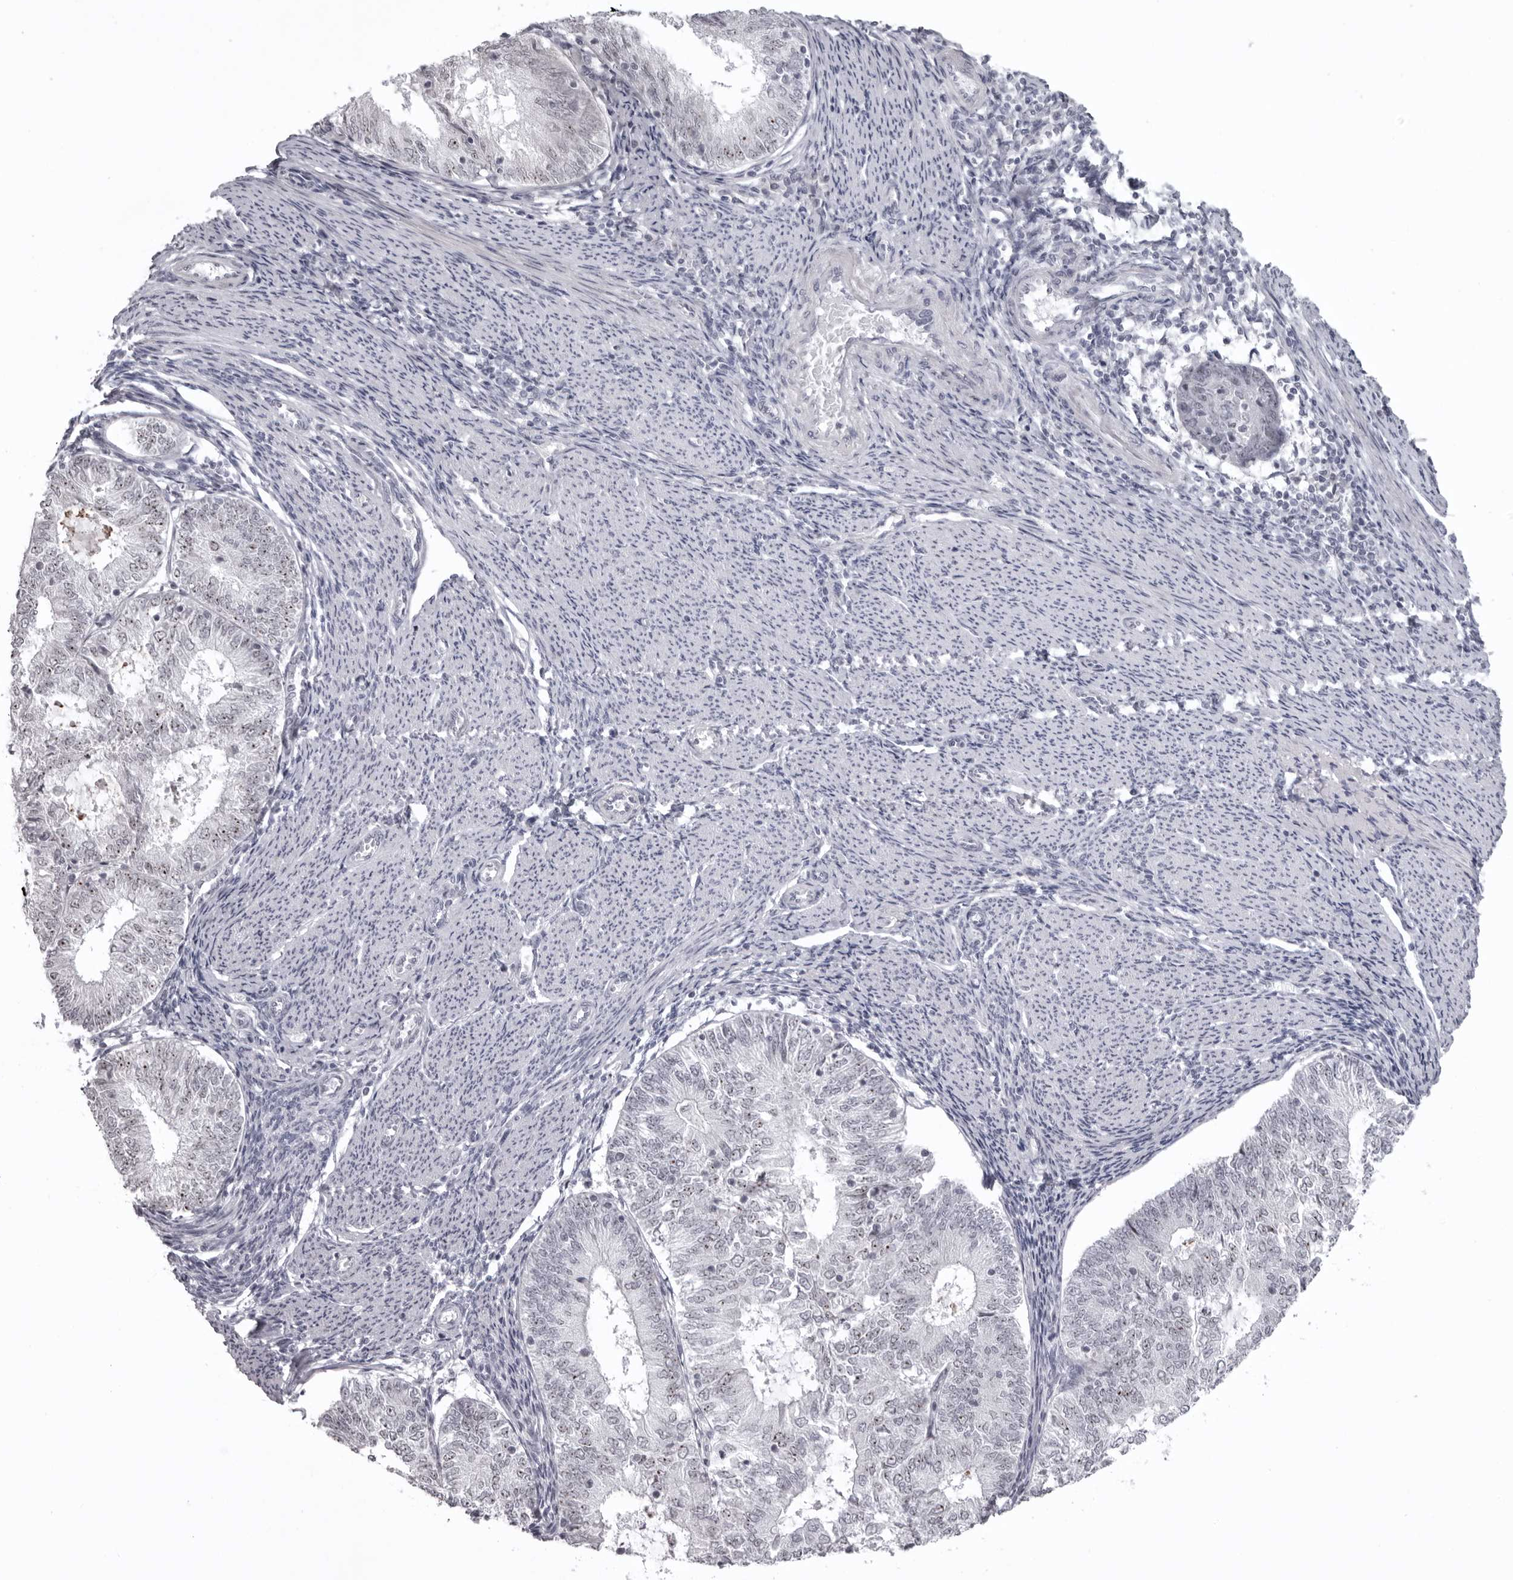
{"staining": {"intensity": "moderate", "quantity": "25%-75%", "location": "nuclear"}, "tissue": "endometrial cancer", "cell_type": "Tumor cells", "image_type": "cancer", "snomed": [{"axis": "morphology", "description": "Adenocarcinoma, NOS"}, {"axis": "topography", "description": "Endometrium"}], "caption": "The immunohistochemical stain shows moderate nuclear expression in tumor cells of endometrial cancer (adenocarcinoma) tissue.", "gene": "HELZ", "patient": {"sex": "female", "age": 57}}